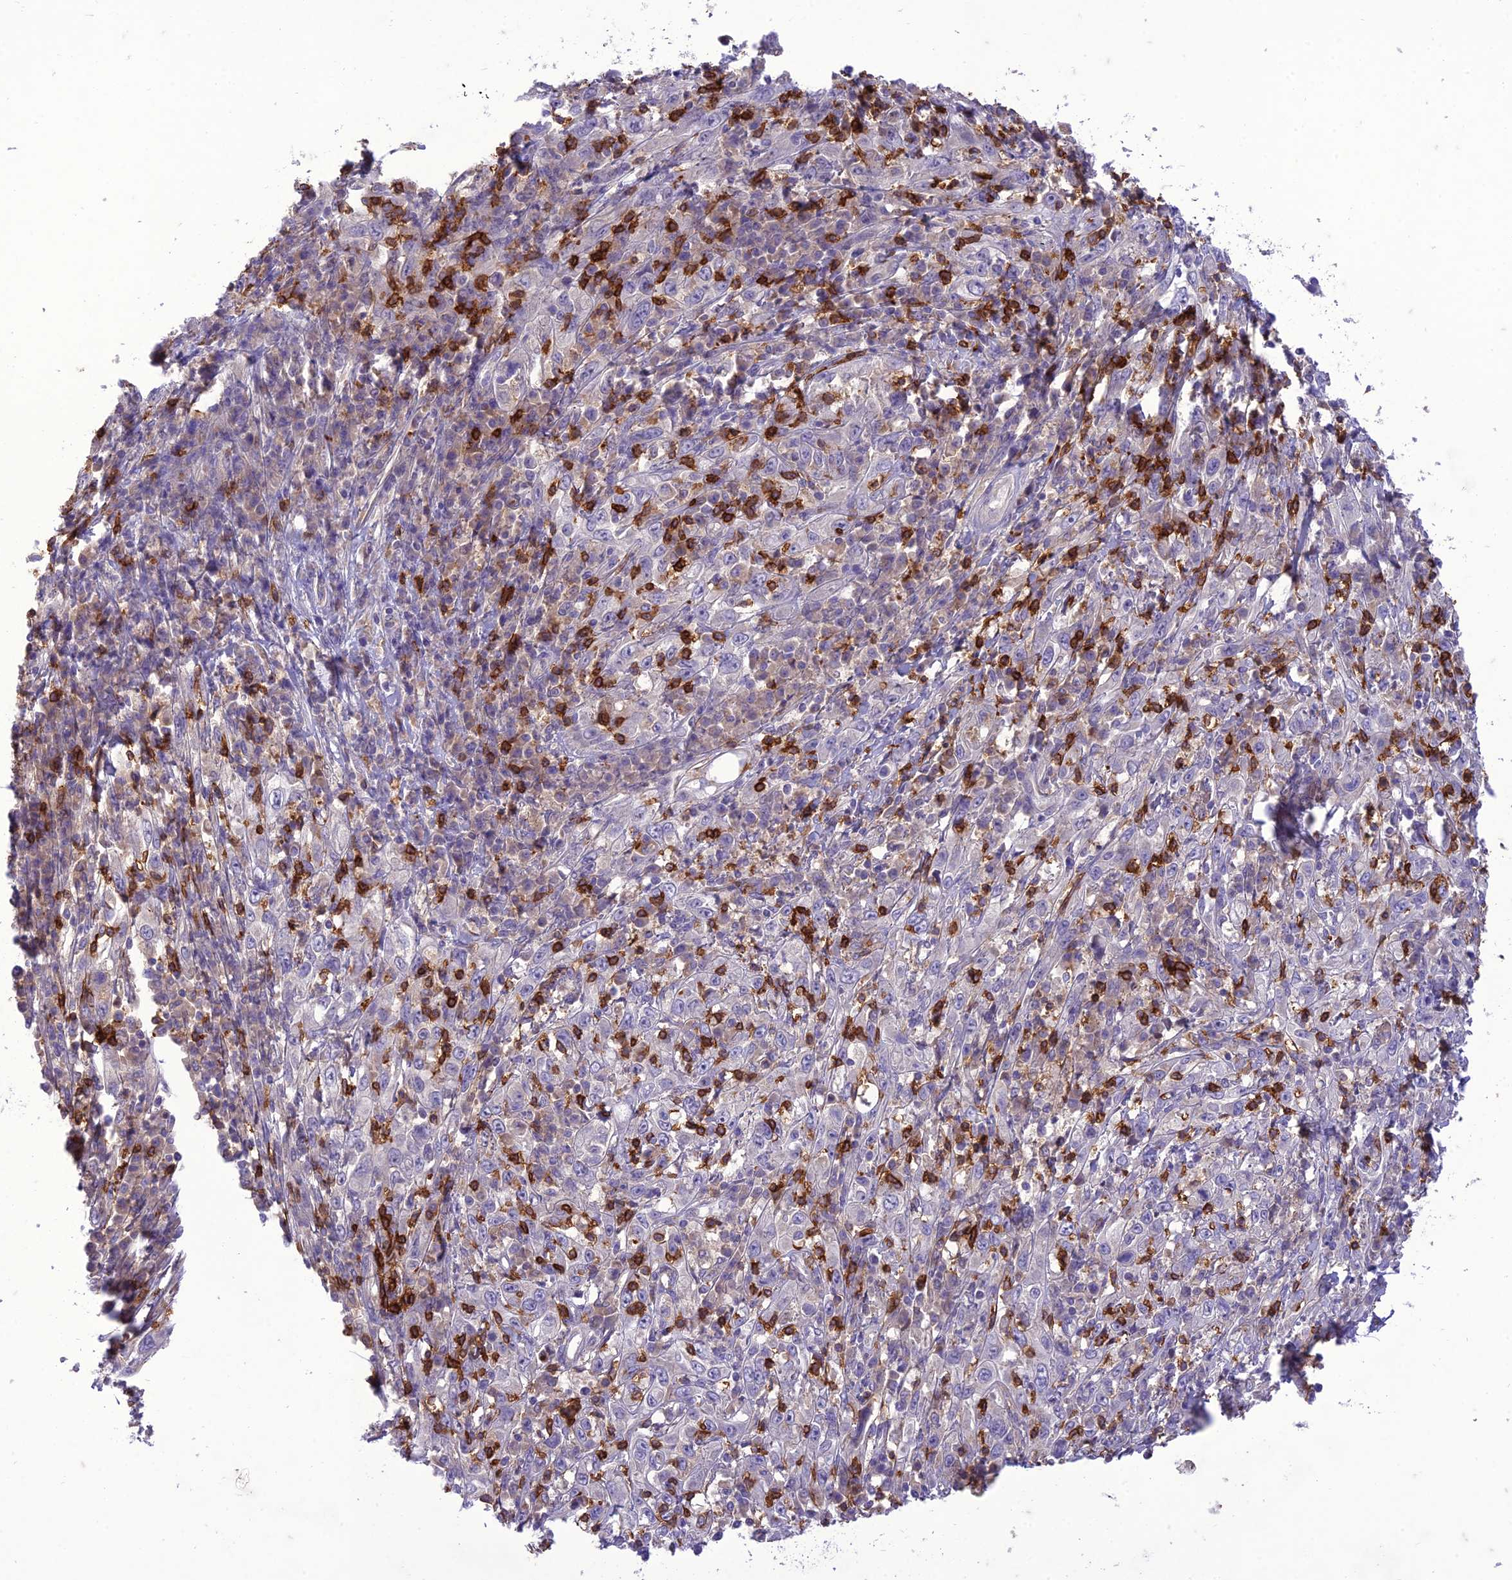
{"staining": {"intensity": "negative", "quantity": "none", "location": "none"}, "tissue": "cervical cancer", "cell_type": "Tumor cells", "image_type": "cancer", "snomed": [{"axis": "morphology", "description": "Squamous cell carcinoma, NOS"}, {"axis": "topography", "description": "Cervix"}], "caption": "A micrograph of cervical squamous cell carcinoma stained for a protein exhibits no brown staining in tumor cells.", "gene": "ITGAE", "patient": {"sex": "female", "age": 46}}